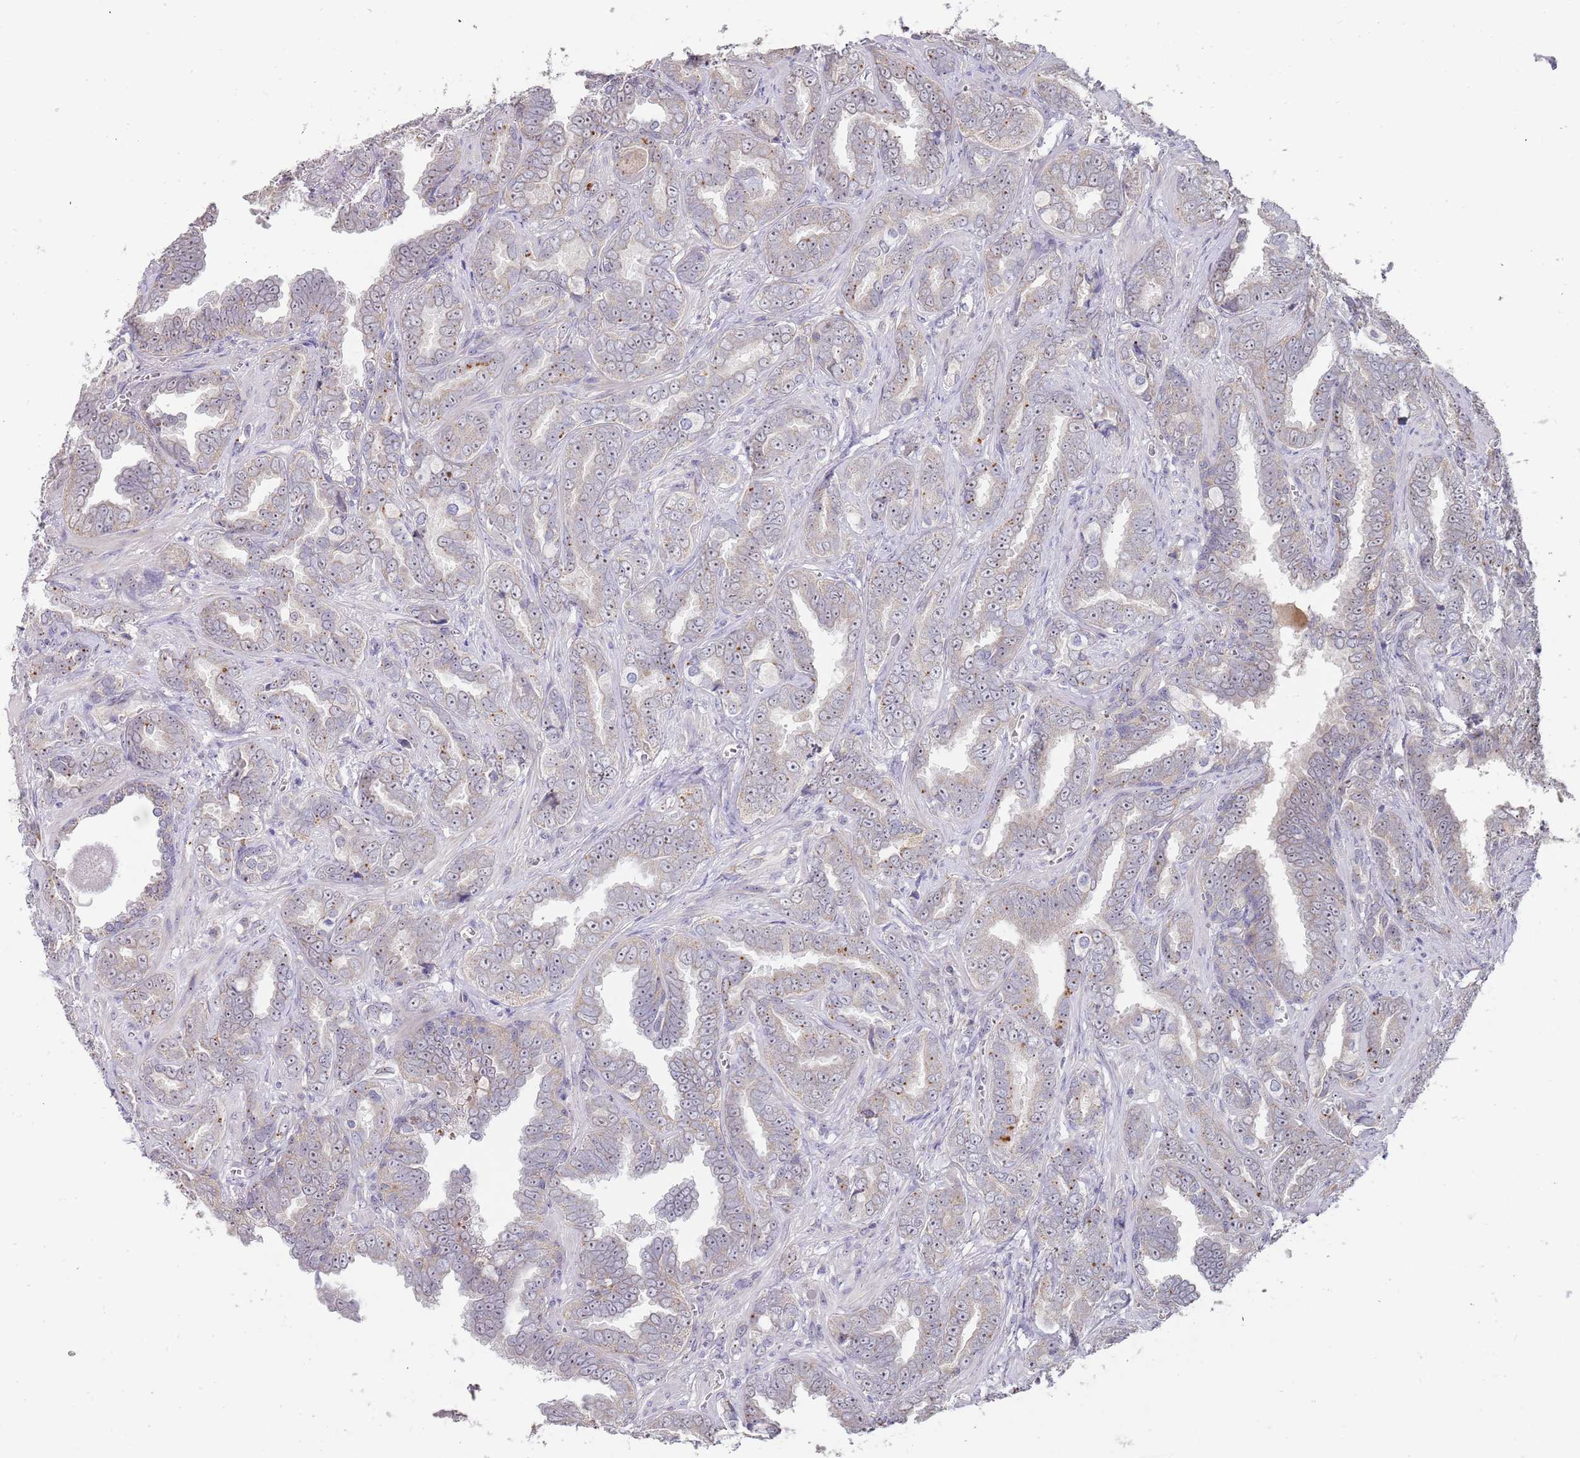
{"staining": {"intensity": "negative", "quantity": "none", "location": "none"}, "tissue": "prostate cancer", "cell_type": "Tumor cells", "image_type": "cancer", "snomed": [{"axis": "morphology", "description": "Adenocarcinoma, High grade"}, {"axis": "topography", "description": "Prostate"}], "caption": "This is an immunohistochemistry (IHC) image of prostate cancer. There is no staining in tumor cells.", "gene": "TMEM64", "patient": {"sex": "male", "age": 67}}